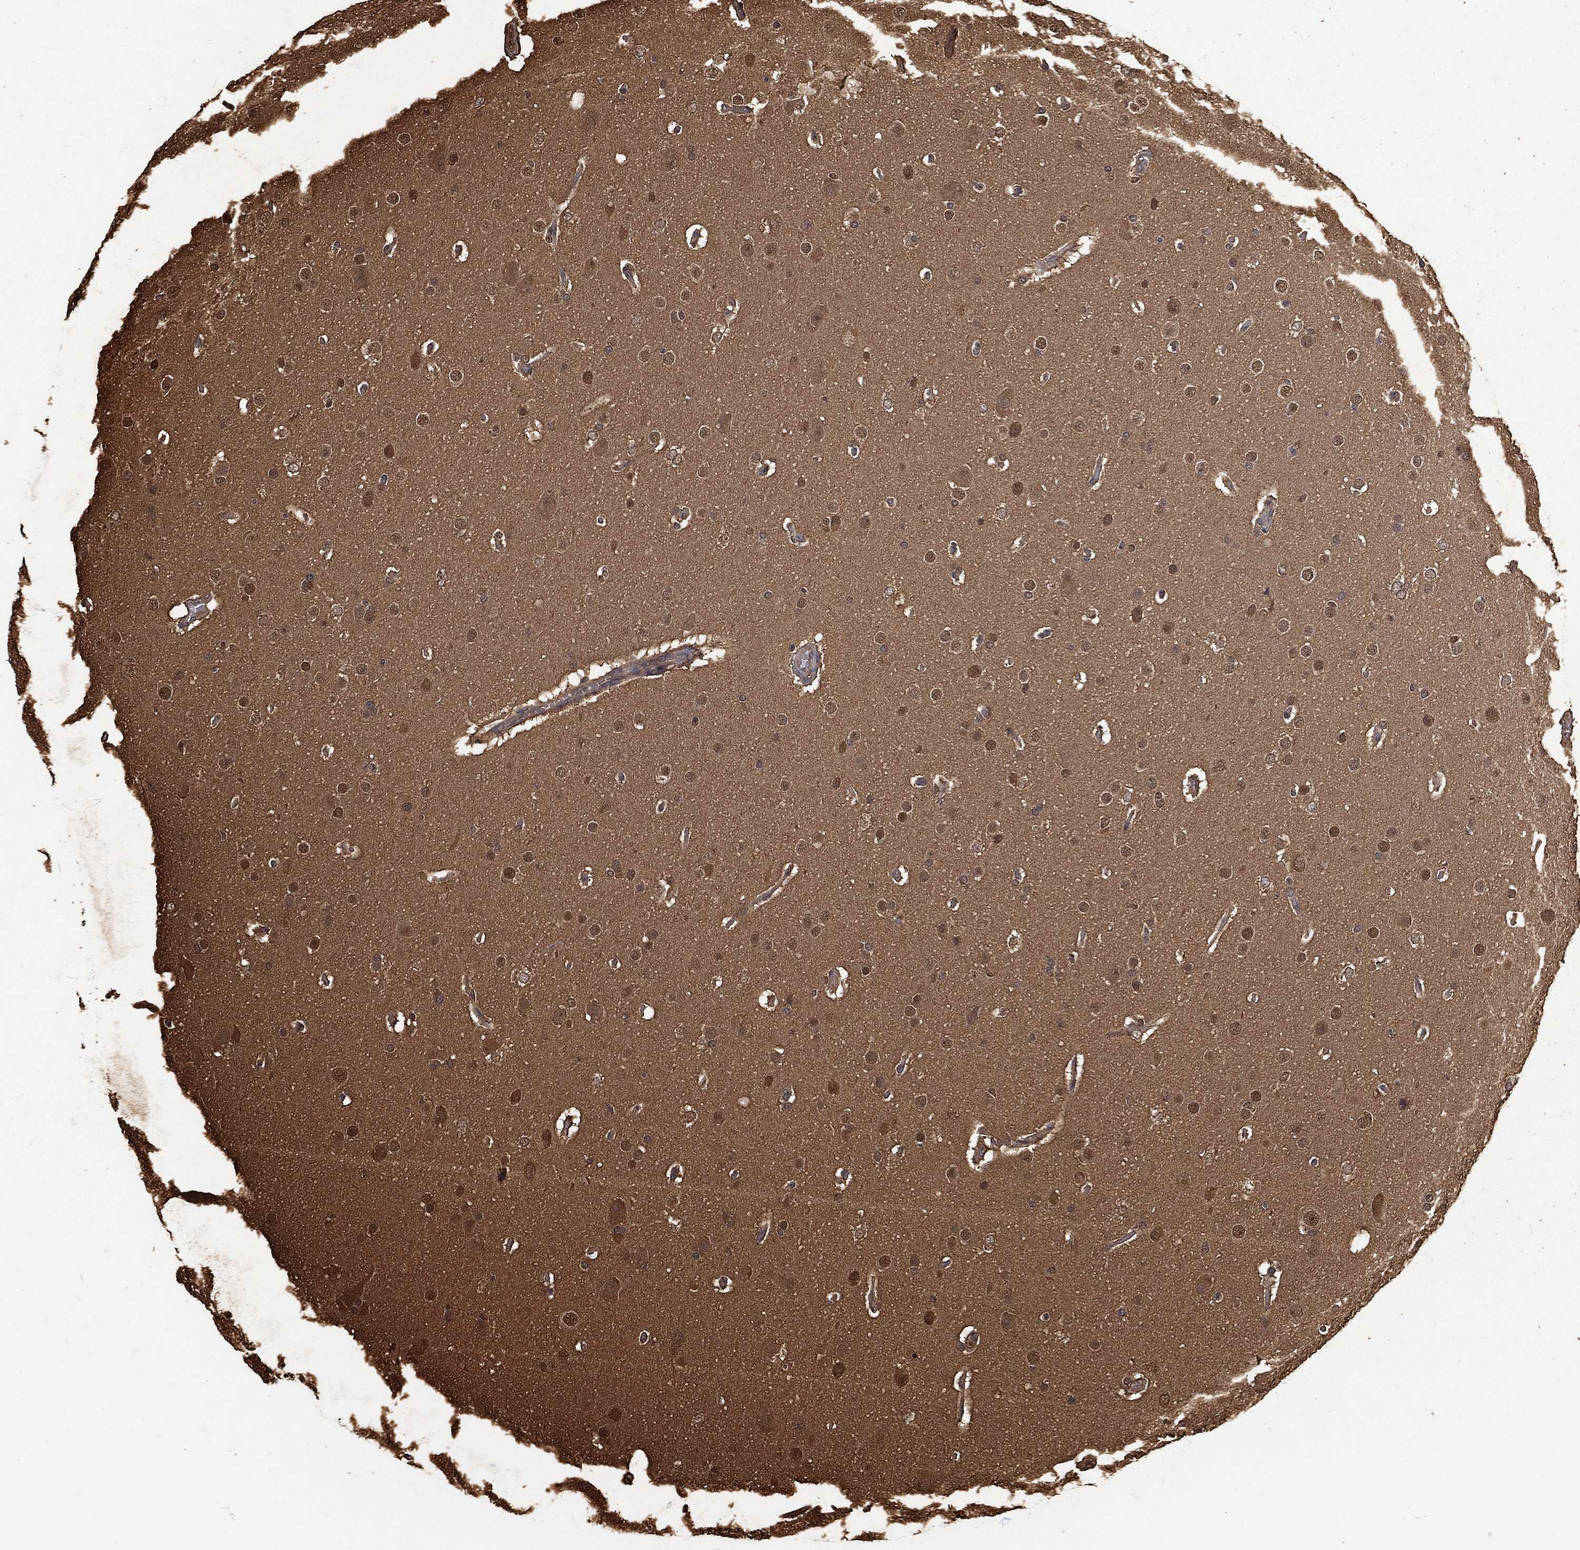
{"staining": {"intensity": "moderate", "quantity": "<25%", "location": "cytoplasmic/membranous,nuclear"}, "tissue": "glioma", "cell_type": "Tumor cells", "image_type": "cancer", "snomed": [{"axis": "morphology", "description": "Glioma, malignant, Low grade"}, {"axis": "topography", "description": "Brain"}], "caption": "The immunohistochemical stain highlights moderate cytoplasmic/membranous and nuclear positivity in tumor cells of malignant low-grade glioma tissue.", "gene": "PRDX4", "patient": {"sex": "female", "age": 37}}